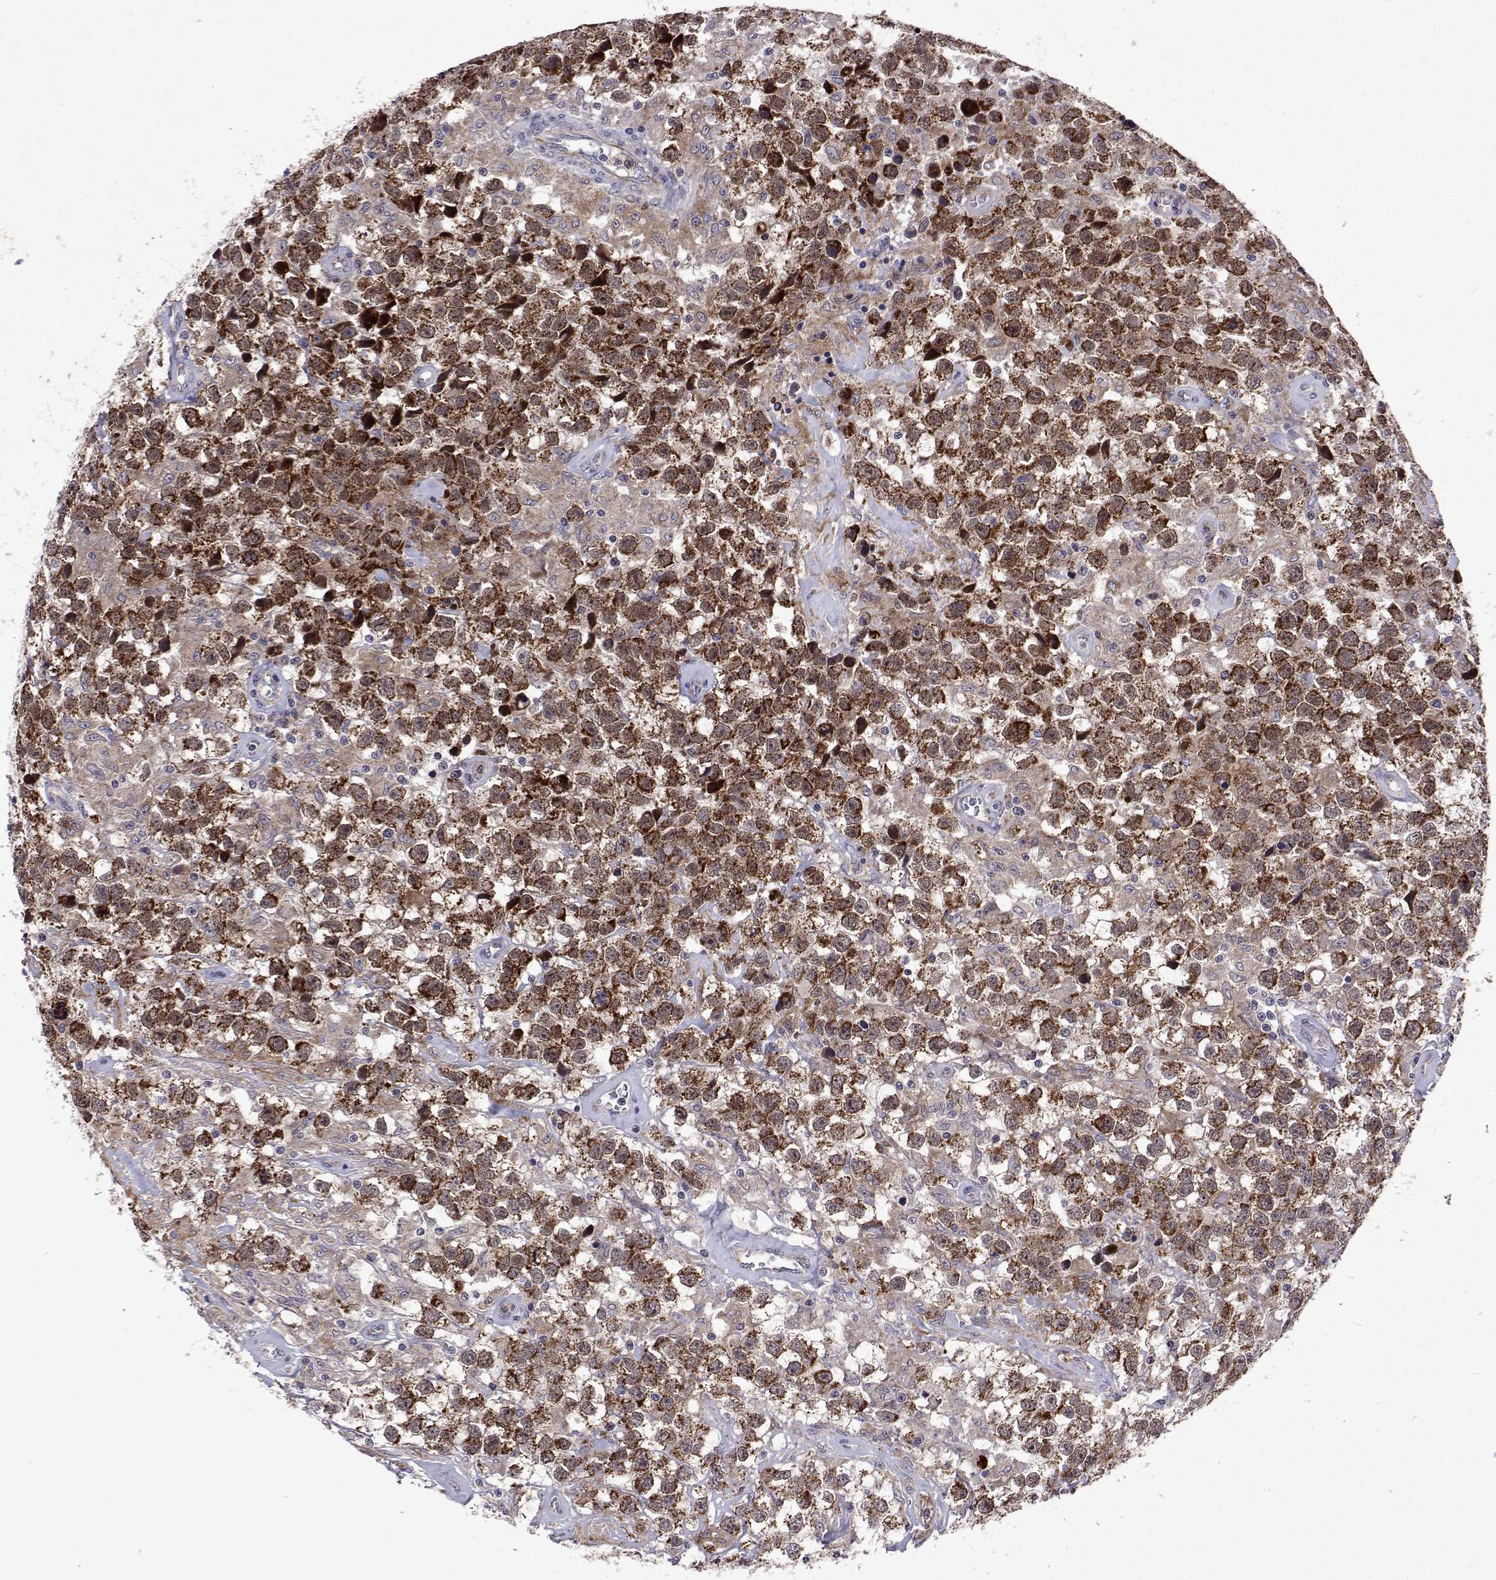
{"staining": {"intensity": "moderate", "quantity": ">75%", "location": "cytoplasmic/membranous"}, "tissue": "testis cancer", "cell_type": "Tumor cells", "image_type": "cancer", "snomed": [{"axis": "morphology", "description": "Seminoma, NOS"}, {"axis": "topography", "description": "Testis"}], "caption": "This is a photomicrograph of IHC staining of testis cancer, which shows moderate staining in the cytoplasmic/membranous of tumor cells.", "gene": "DHTKD1", "patient": {"sex": "male", "age": 43}}